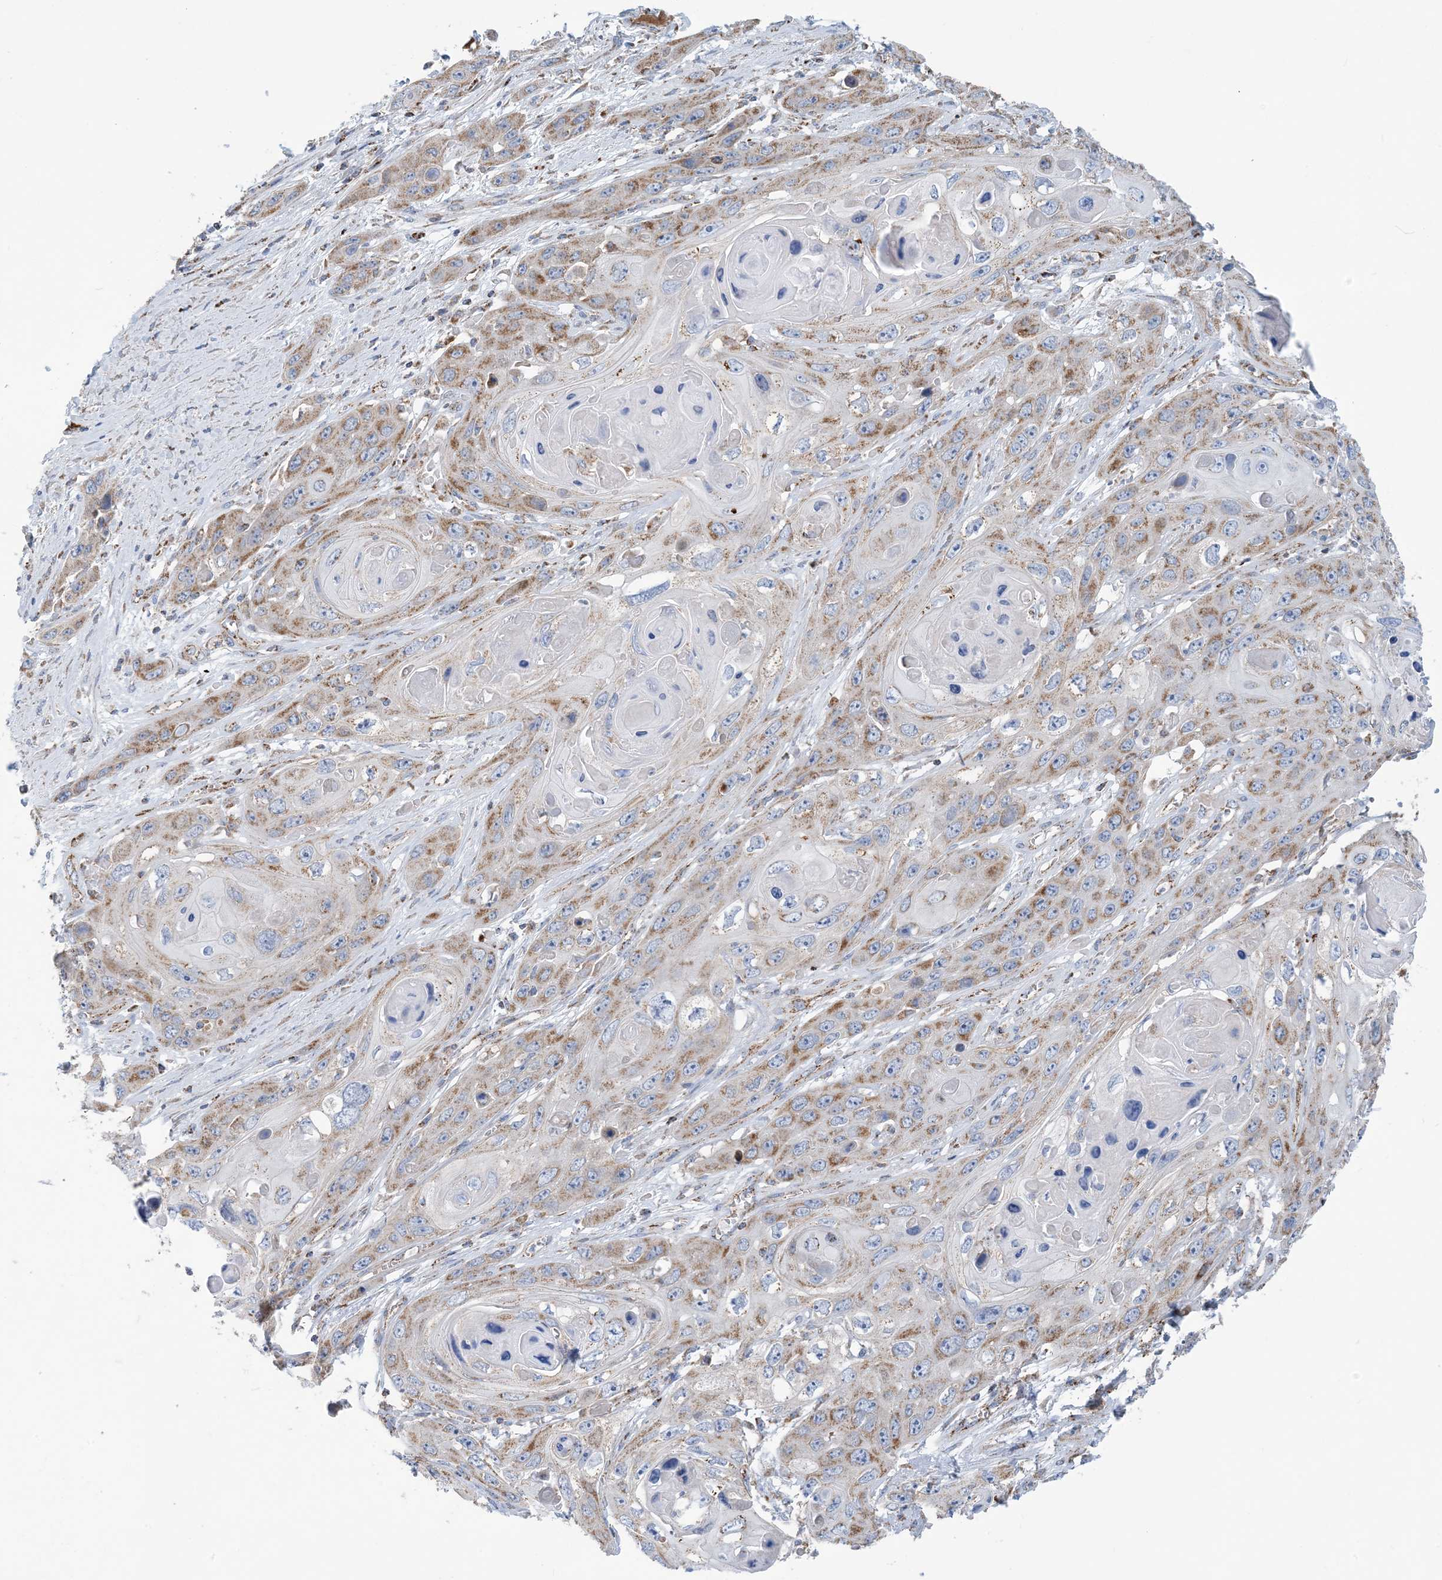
{"staining": {"intensity": "moderate", "quantity": ">75%", "location": "cytoplasmic/membranous"}, "tissue": "skin cancer", "cell_type": "Tumor cells", "image_type": "cancer", "snomed": [{"axis": "morphology", "description": "Squamous cell carcinoma, NOS"}, {"axis": "topography", "description": "Skin"}], "caption": "Immunohistochemical staining of human skin cancer exhibits medium levels of moderate cytoplasmic/membranous positivity in approximately >75% of tumor cells.", "gene": "PHOSPHO2", "patient": {"sex": "male", "age": 55}}